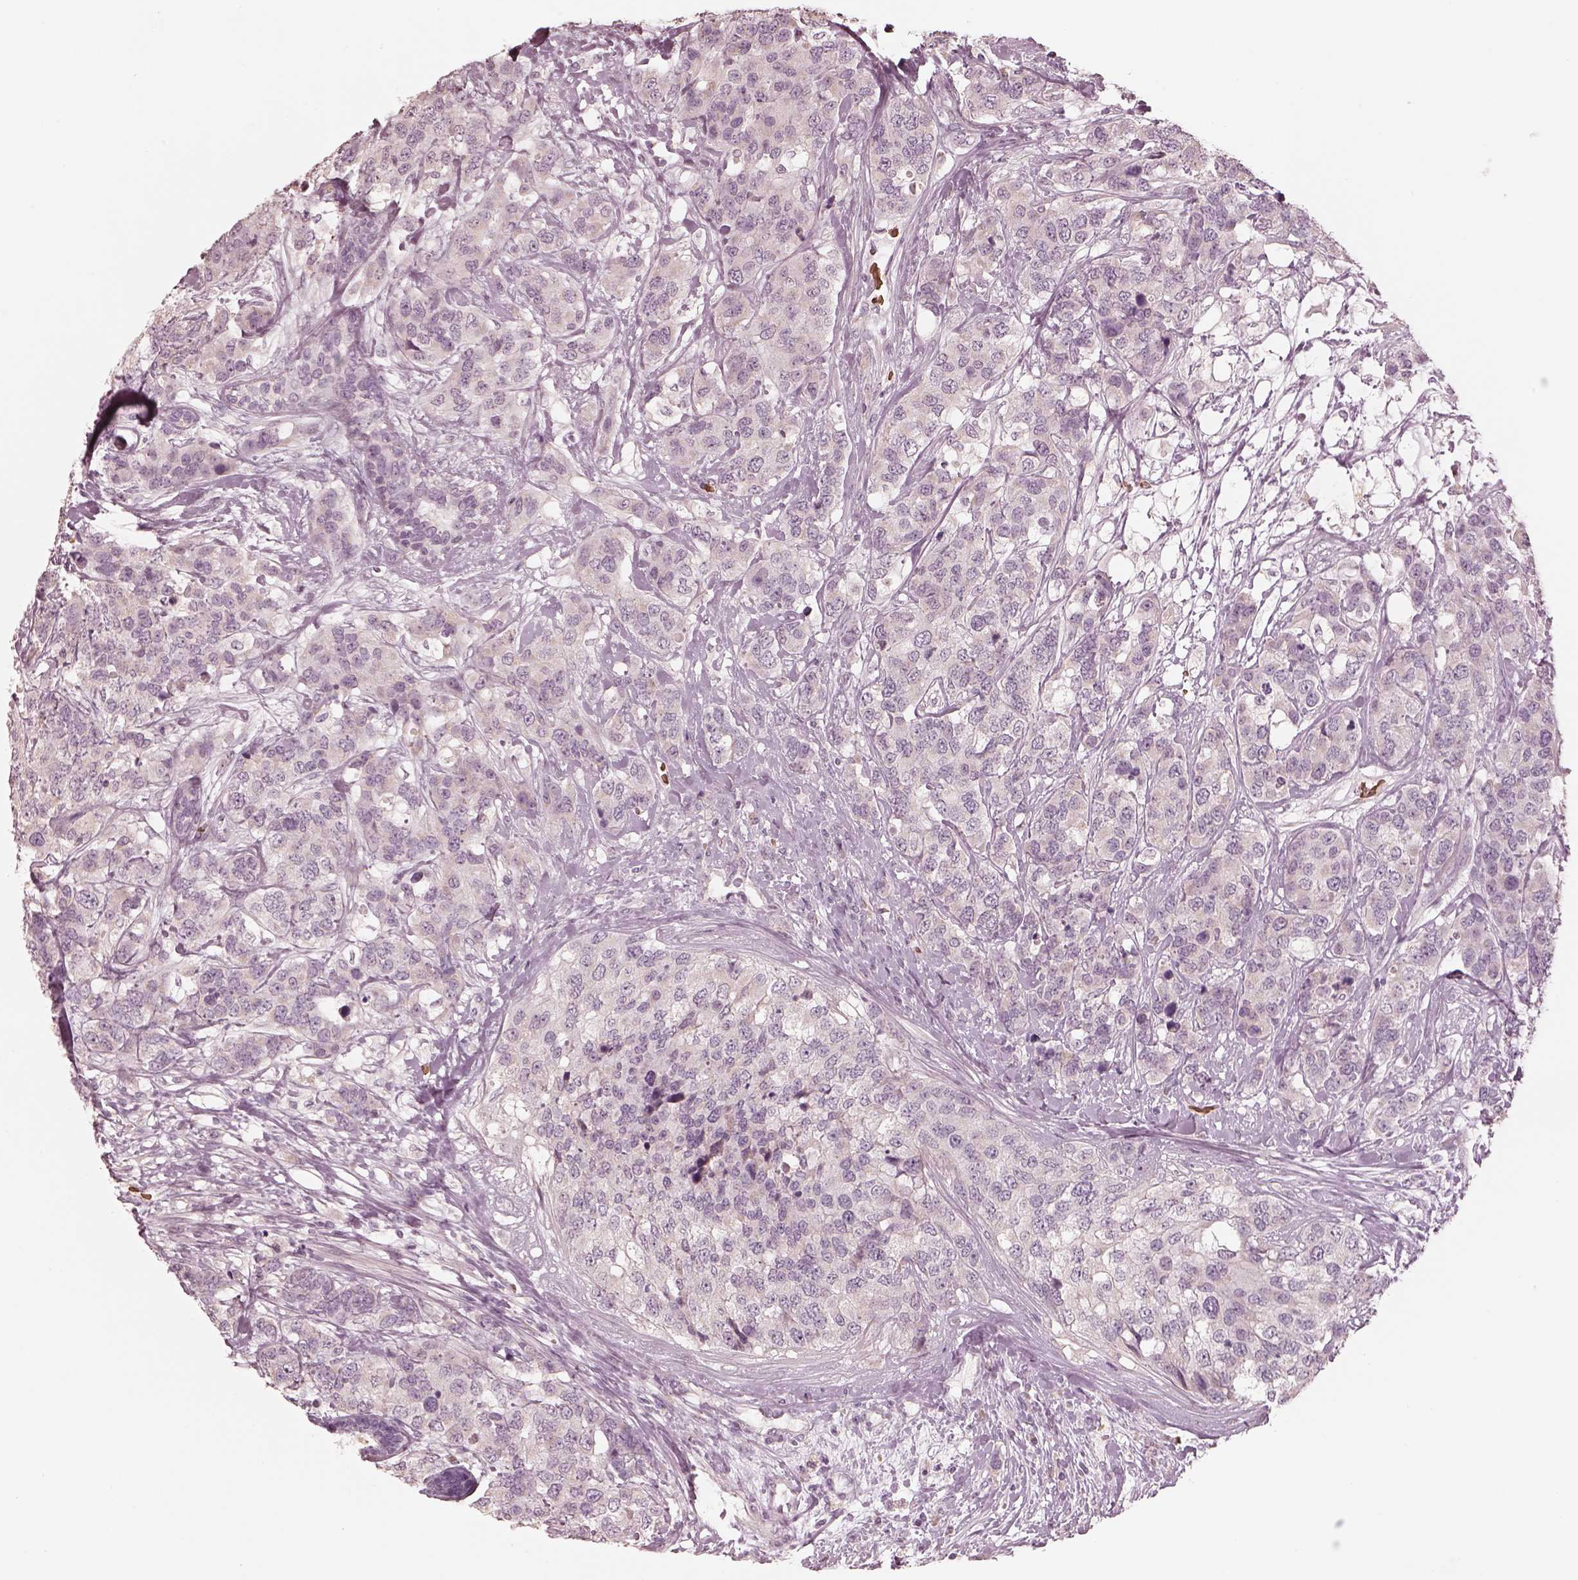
{"staining": {"intensity": "negative", "quantity": "none", "location": "none"}, "tissue": "breast cancer", "cell_type": "Tumor cells", "image_type": "cancer", "snomed": [{"axis": "morphology", "description": "Lobular carcinoma"}, {"axis": "topography", "description": "Breast"}], "caption": "Breast cancer stained for a protein using IHC demonstrates no positivity tumor cells.", "gene": "ANKLE1", "patient": {"sex": "female", "age": 59}}